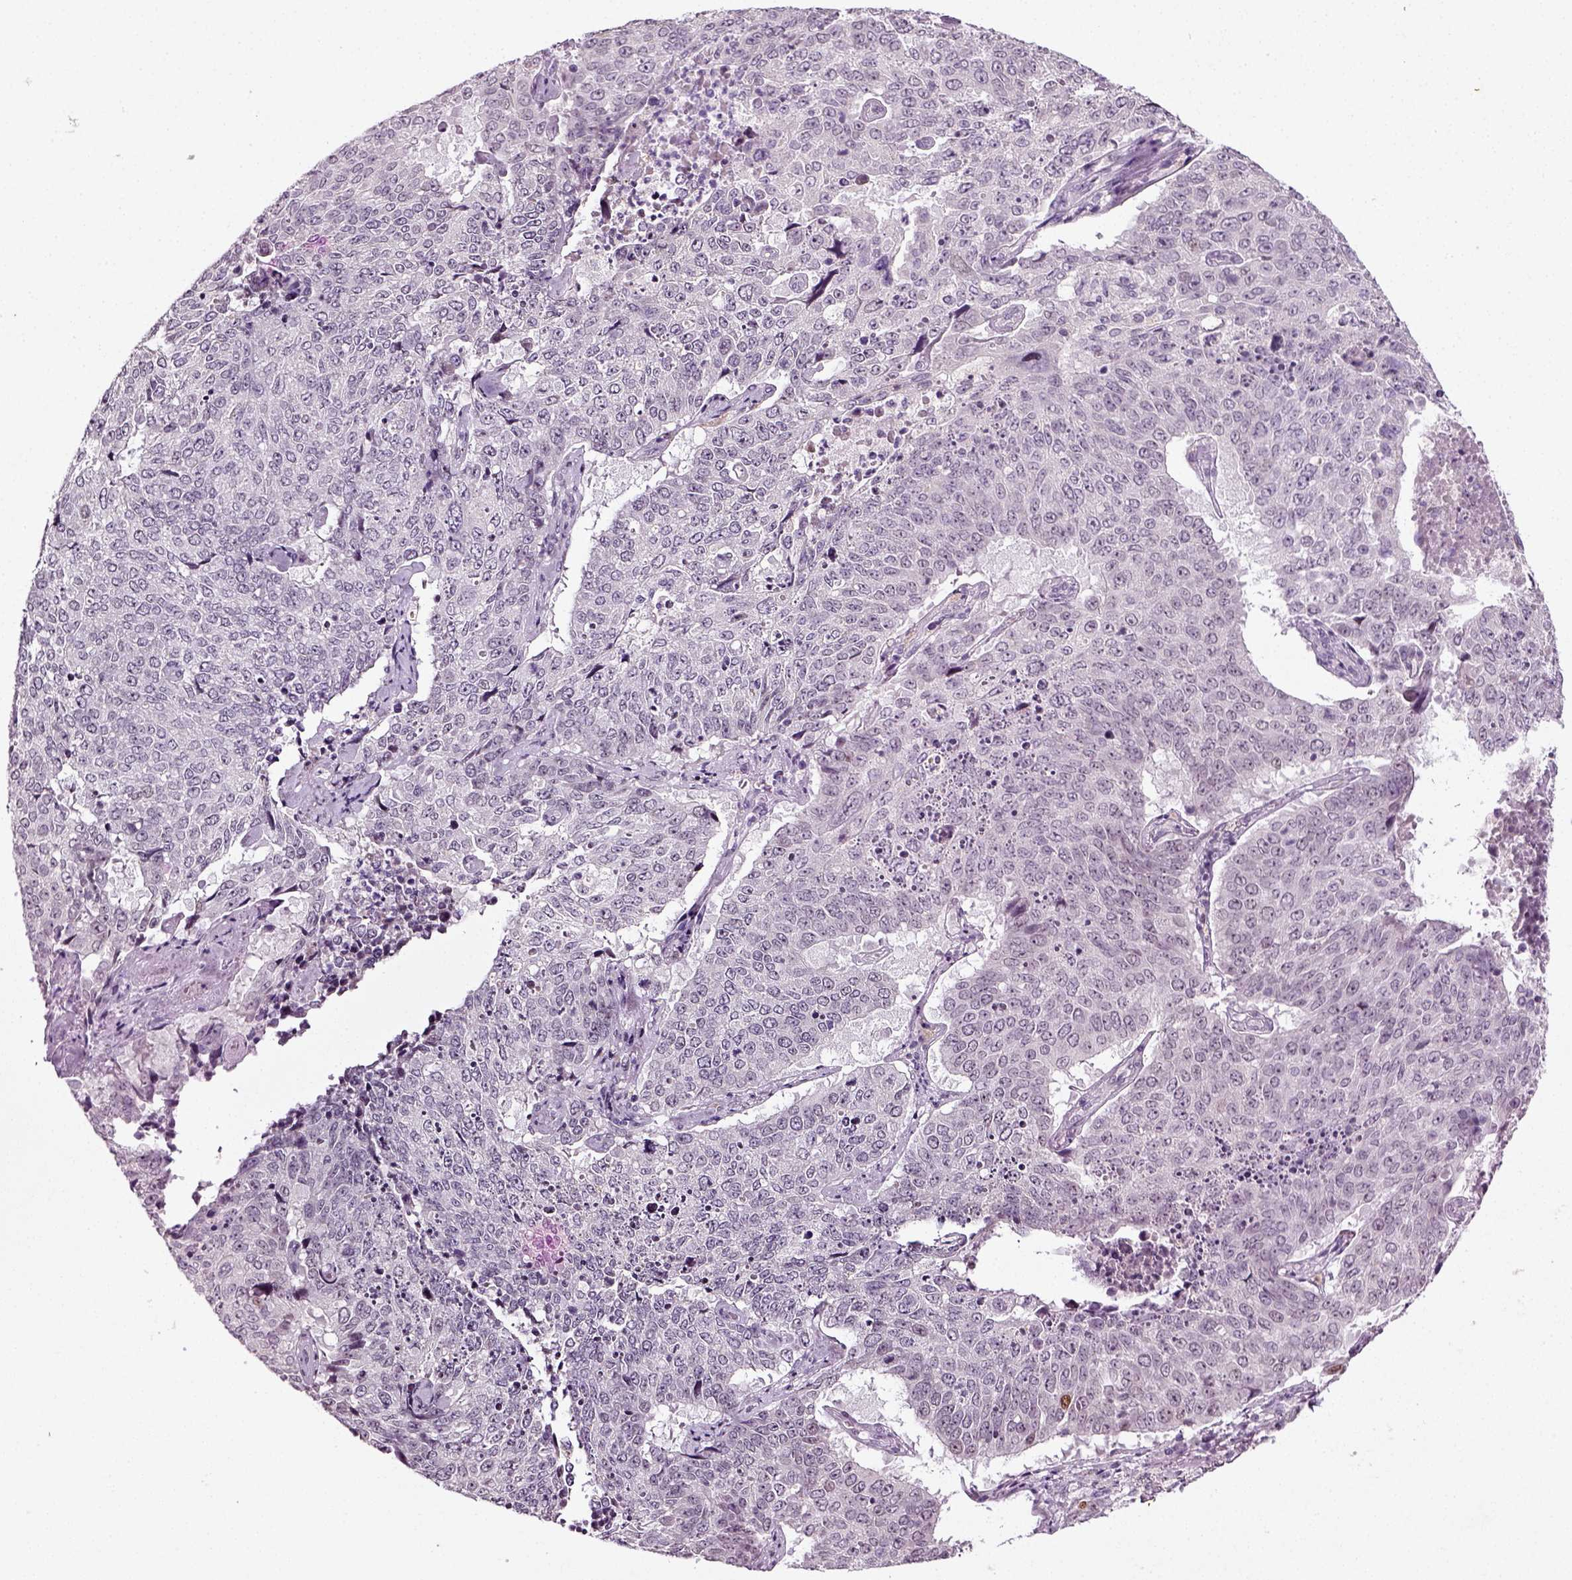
{"staining": {"intensity": "negative", "quantity": "none", "location": "none"}, "tissue": "lung cancer", "cell_type": "Tumor cells", "image_type": "cancer", "snomed": [{"axis": "morphology", "description": "Normal tissue, NOS"}, {"axis": "morphology", "description": "Squamous cell carcinoma, NOS"}, {"axis": "topography", "description": "Bronchus"}, {"axis": "topography", "description": "Lung"}], "caption": "Image shows no significant protein expression in tumor cells of lung squamous cell carcinoma.", "gene": "SYNGAP1", "patient": {"sex": "male", "age": 64}}